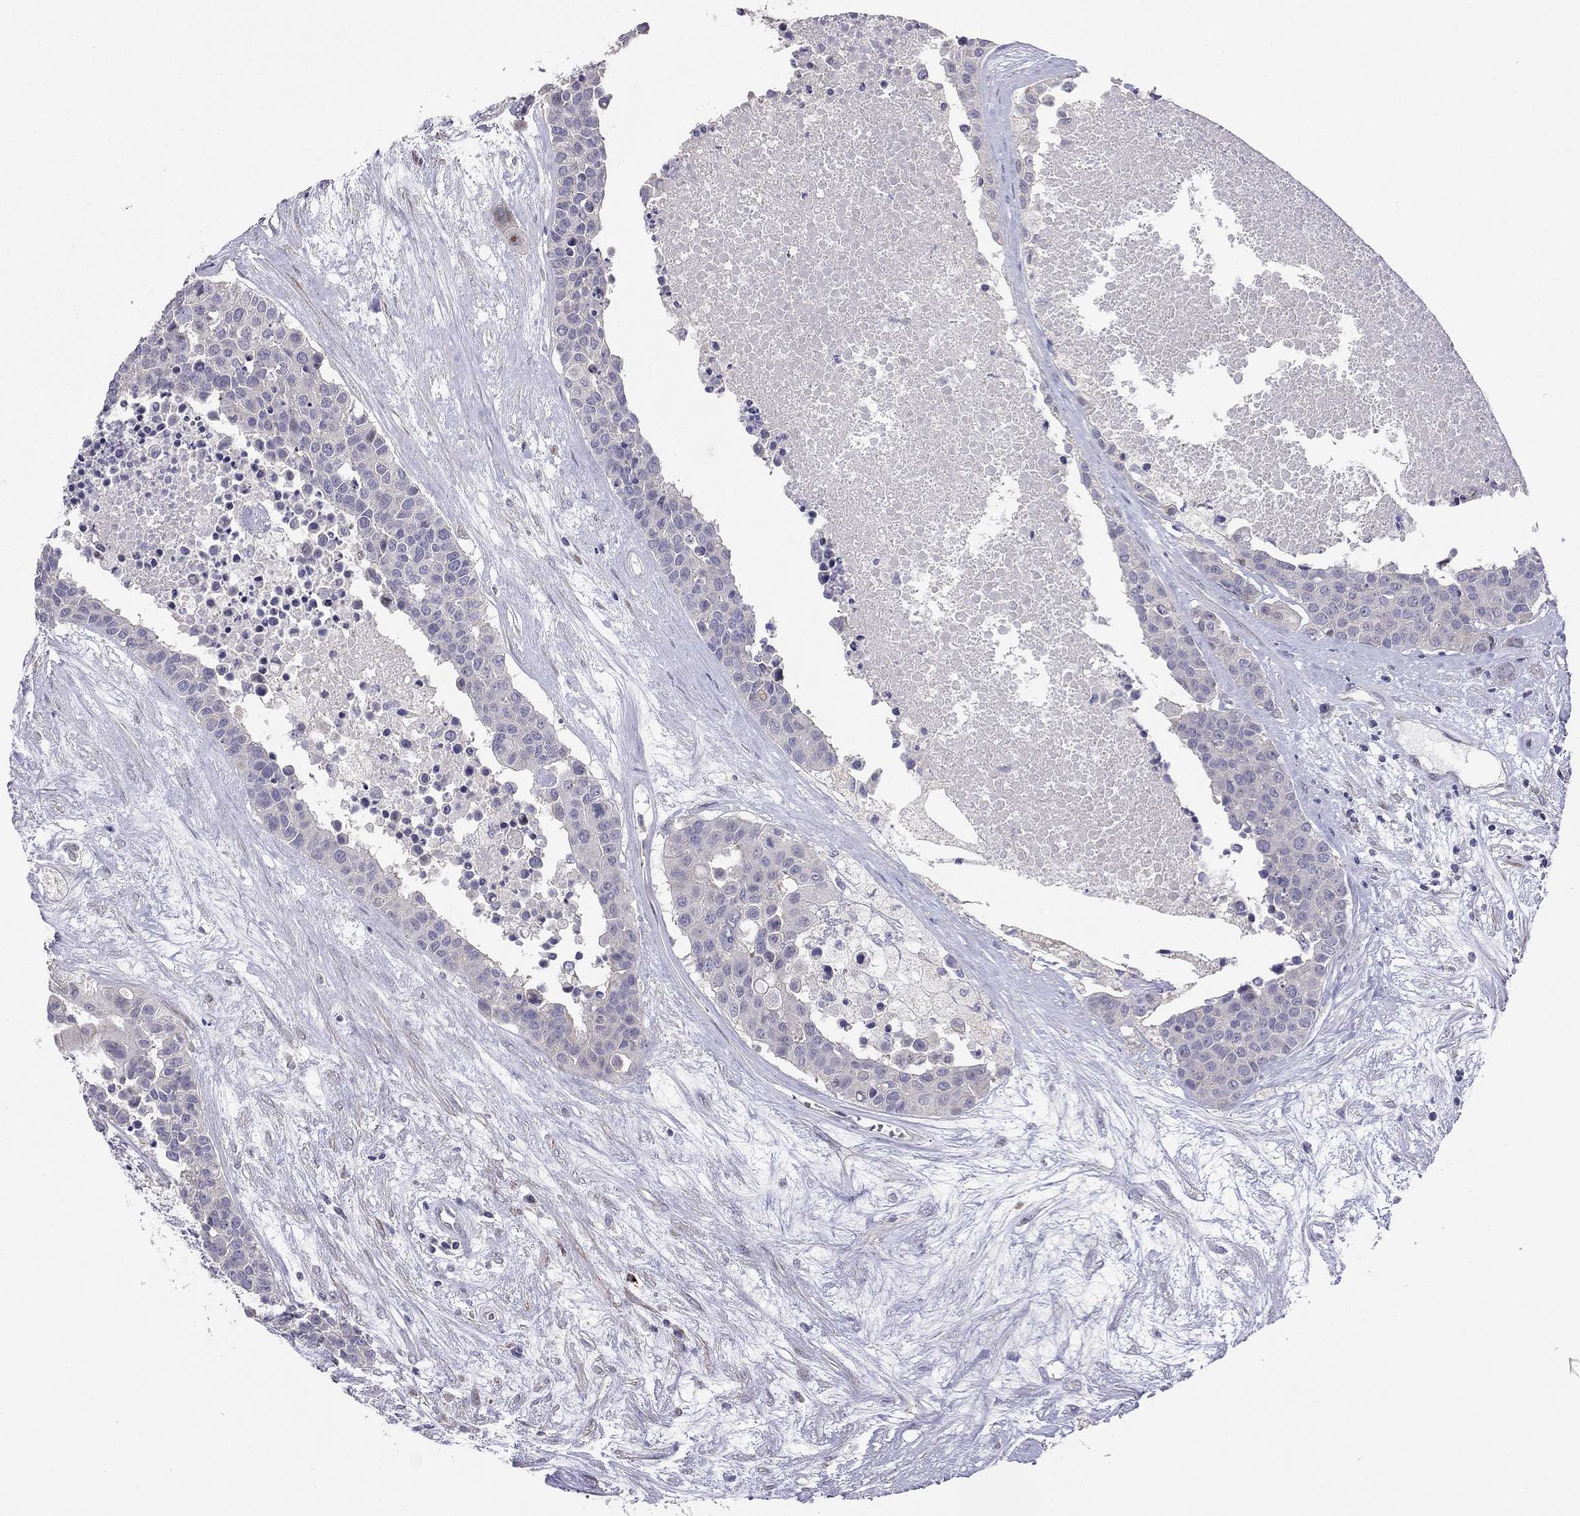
{"staining": {"intensity": "negative", "quantity": "none", "location": "none"}, "tissue": "carcinoid", "cell_type": "Tumor cells", "image_type": "cancer", "snomed": [{"axis": "morphology", "description": "Carcinoid, malignant, NOS"}, {"axis": "topography", "description": "Colon"}], "caption": "Histopathology image shows no protein staining in tumor cells of malignant carcinoid tissue. The staining was performed using DAB (3,3'-diaminobenzidine) to visualize the protein expression in brown, while the nuclei were stained in blue with hematoxylin (Magnification: 20x).", "gene": "SYTL2", "patient": {"sex": "male", "age": 81}}